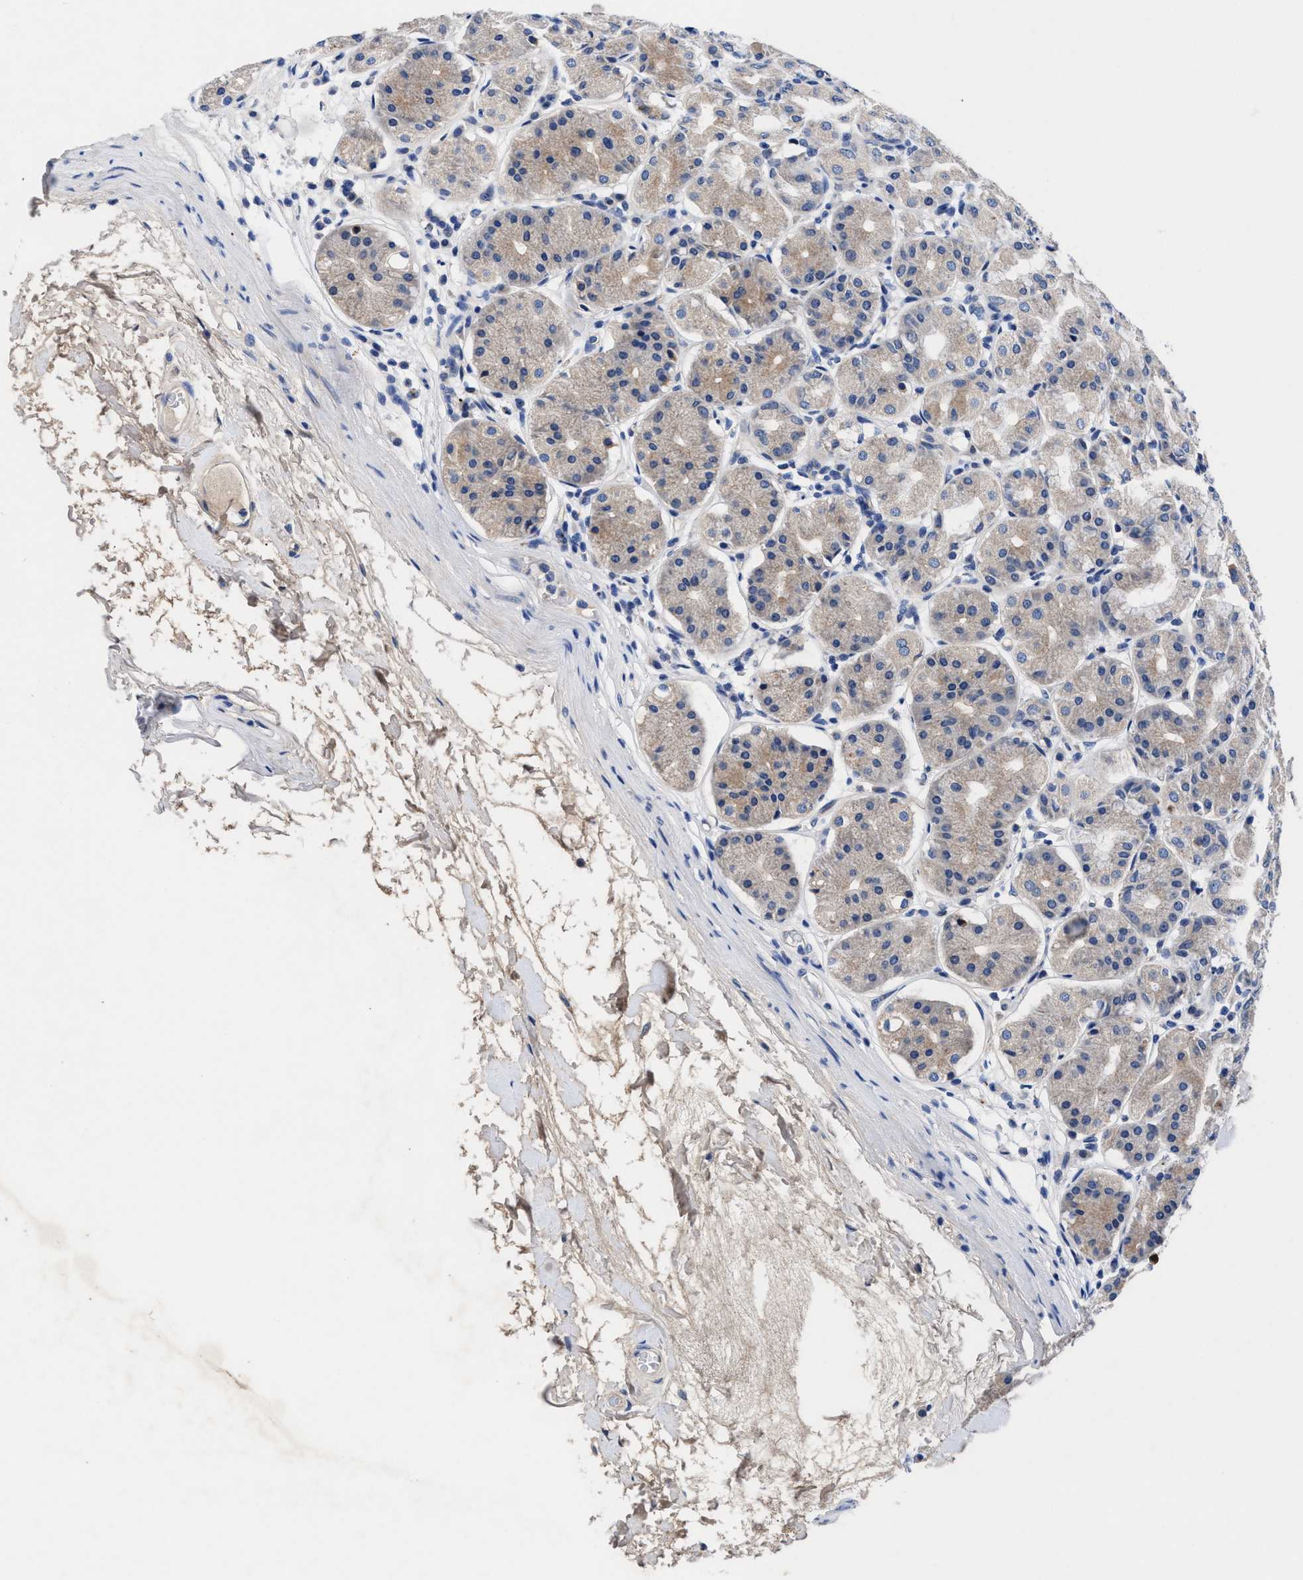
{"staining": {"intensity": "weak", "quantity": "<25%", "location": "cytoplasmic/membranous"}, "tissue": "stomach", "cell_type": "Glandular cells", "image_type": "normal", "snomed": [{"axis": "morphology", "description": "Normal tissue, NOS"}, {"axis": "topography", "description": "Stomach"}, {"axis": "topography", "description": "Stomach, lower"}], "caption": "Immunohistochemistry image of normal stomach stained for a protein (brown), which shows no expression in glandular cells.", "gene": "DHRS13", "patient": {"sex": "female", "age": 56}}